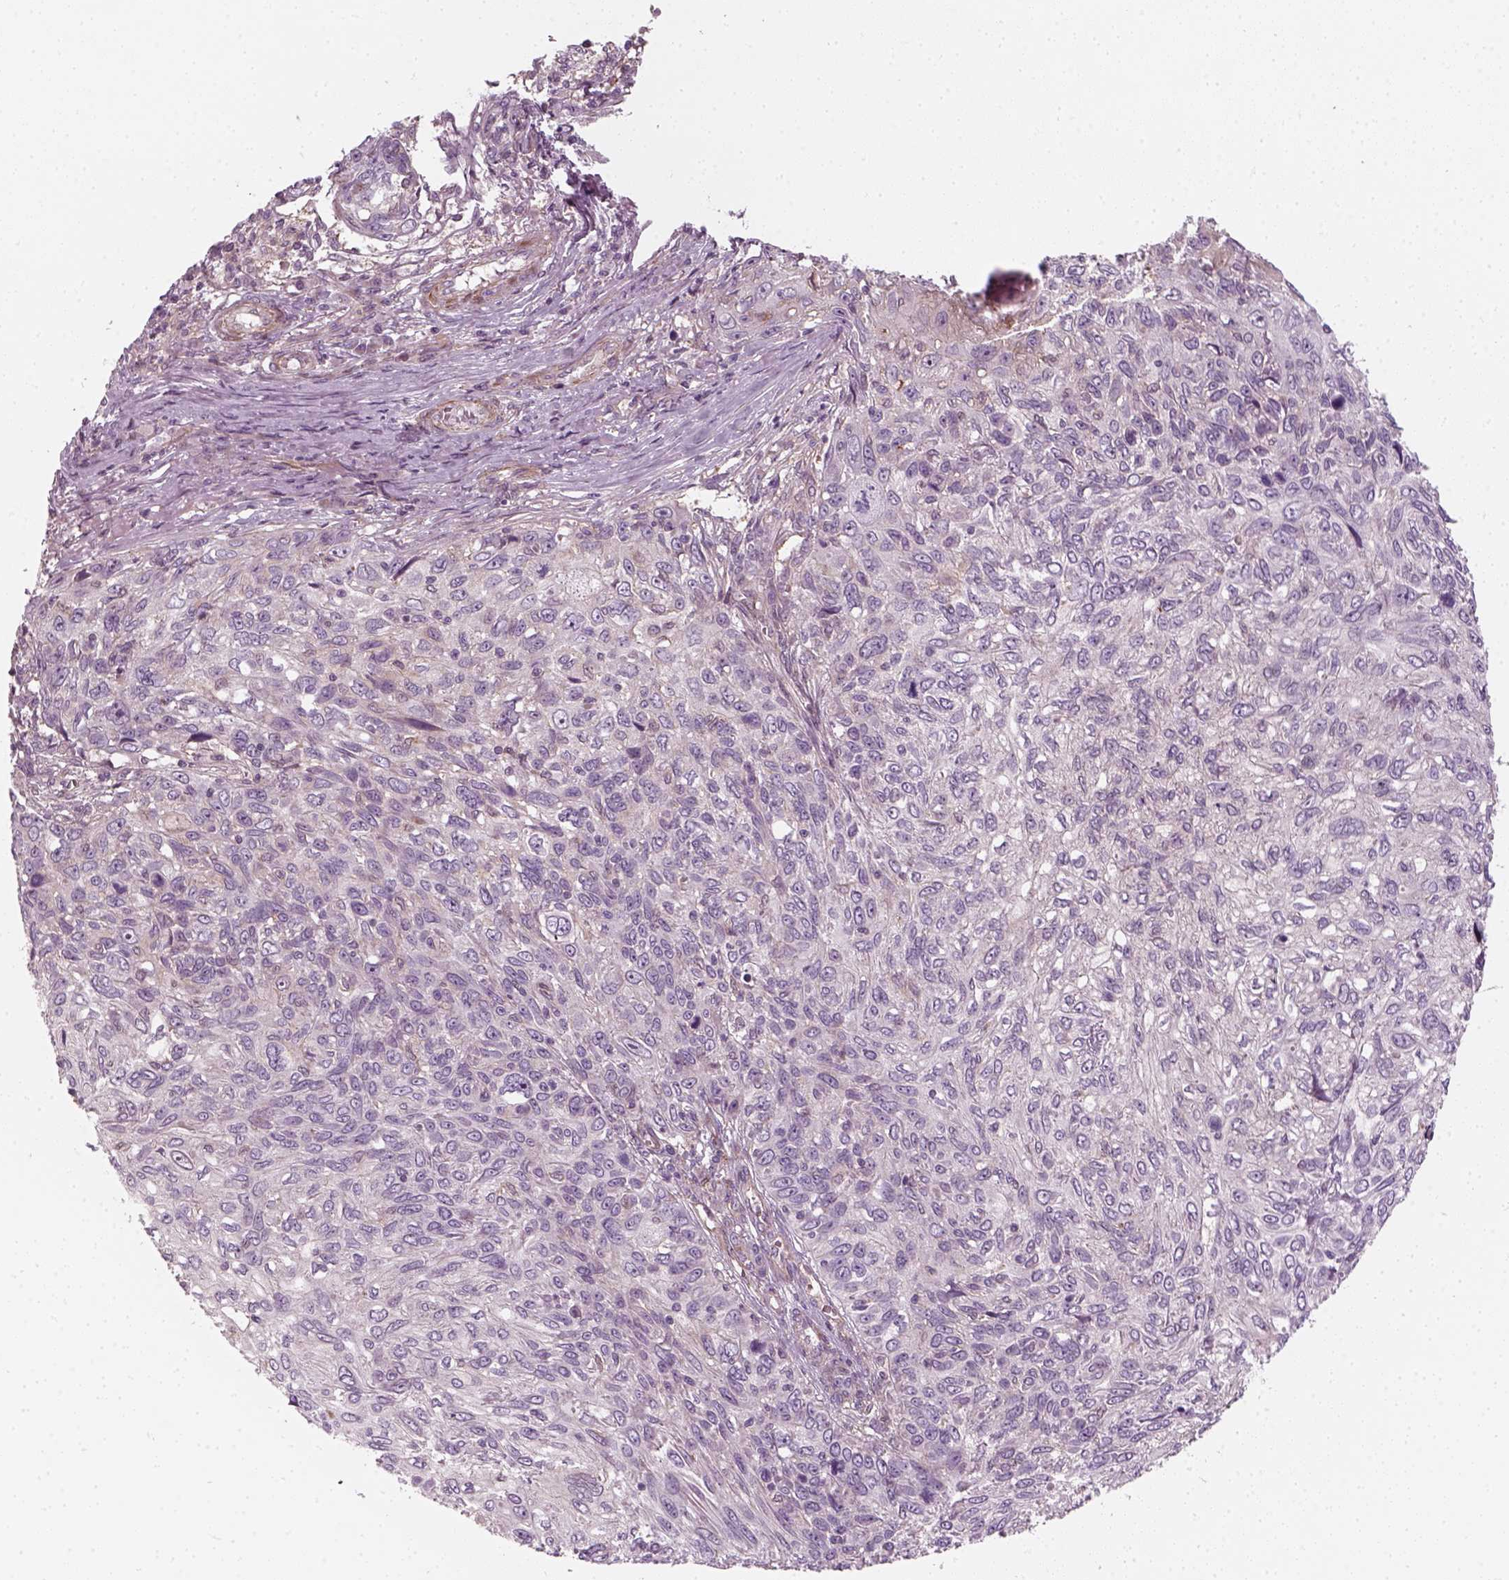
{"staining": {"intensity": "negative", "quantity": "none", "location": "none"}, "tissue": "skin cancer", "cell_type": "Tumor cells", "image_type": "cancer", "snomed": [{"axis": "morphology", "description": "Squamous cell carcinoma, NOS"}, {"axis": "topography", "description": "Skin"}], "caption": "DAB (3,3'-diaminobenzidine) immunohistochemical staining of skin cancer shows no significant positivity in tumor cells. Brightfield microscopy of immunohistochemistry stained with DAB (3,3'-diaminobenzidine) (brown) and hematoxylin (blue), captured at high magnification.", "gene": "DNASE1L1", "patient": {"sex": "male", "age": 92}}